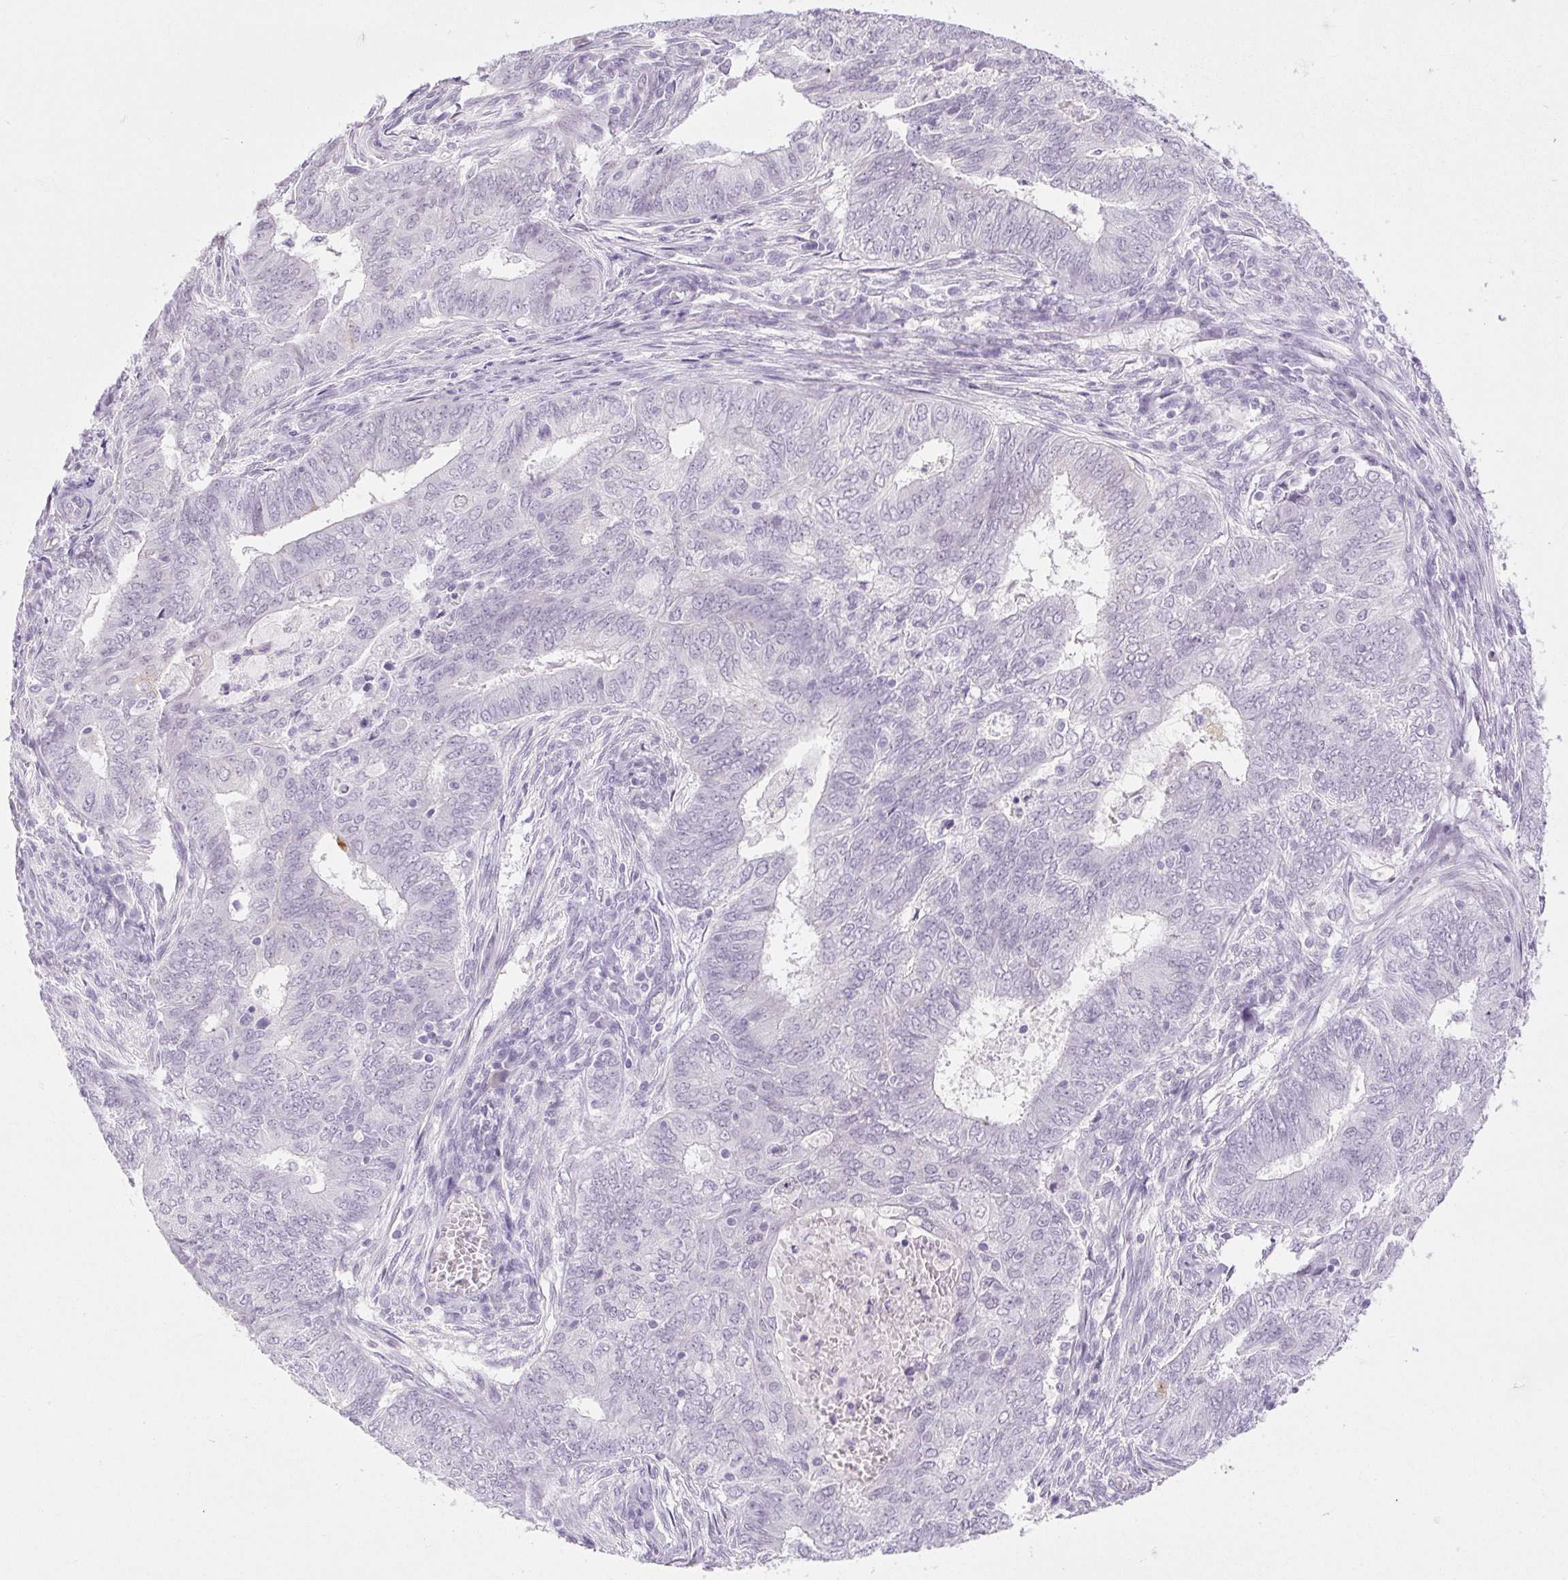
{"staining": {"intensity": "negative", "quantity": "none", "location": "none"}, "tissue": "endometrial cancer", "cell_type": "Tumor cells", "image_type": "cancer", "snomed": [{"axis": "morphology", "description": "Adenocarcinoma, NOS"}, {"axis": "topography", "description": "Endometrium"}], "caption": "Immunohistochemical staining of human adenocarcinoma (endometrial) shows no significant positivity in tumor cells.", "gene": "BCAS1", "patient": {"sex": "female", "age": 62}}